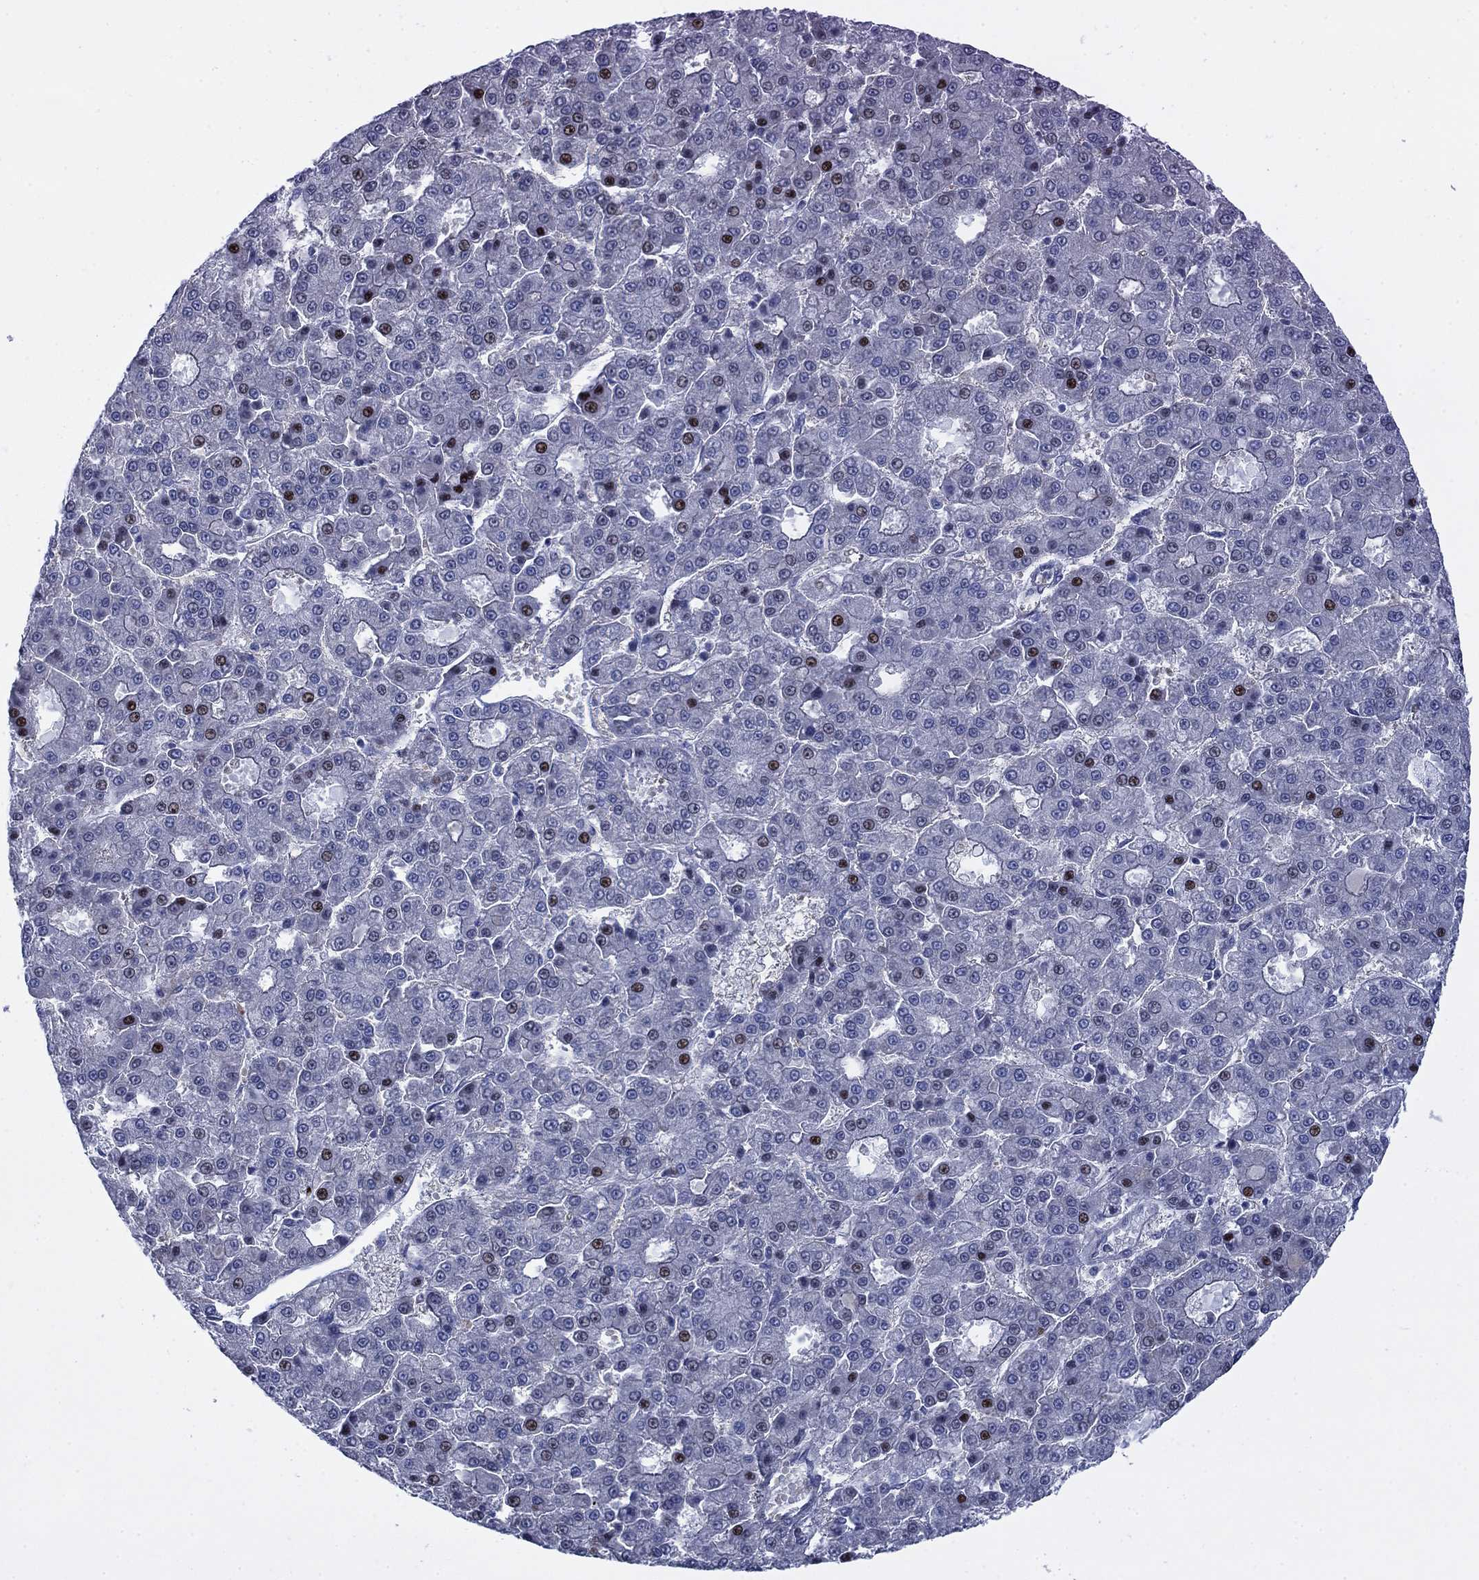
{"staining": {"intensity": "strong", "quantity": "<25%", "location": "nuclear"}, "tissue": "liver cancer", "cell_type": "Tumor cells", "image_type": "cancer", "snomed": [{"axis": "morphology", "description": "Carcinoma, Hepatocellular, NOS"}, {"axis": "topography", "description": "Liver"}], "caption": "Immunohistochemical staining of liver cancer displays medium levels of strong nuclear protein expression in approximately <25% of tumor cells.", "gene": "MYO3A", "patient": {"sex": "male", "age": 70}}